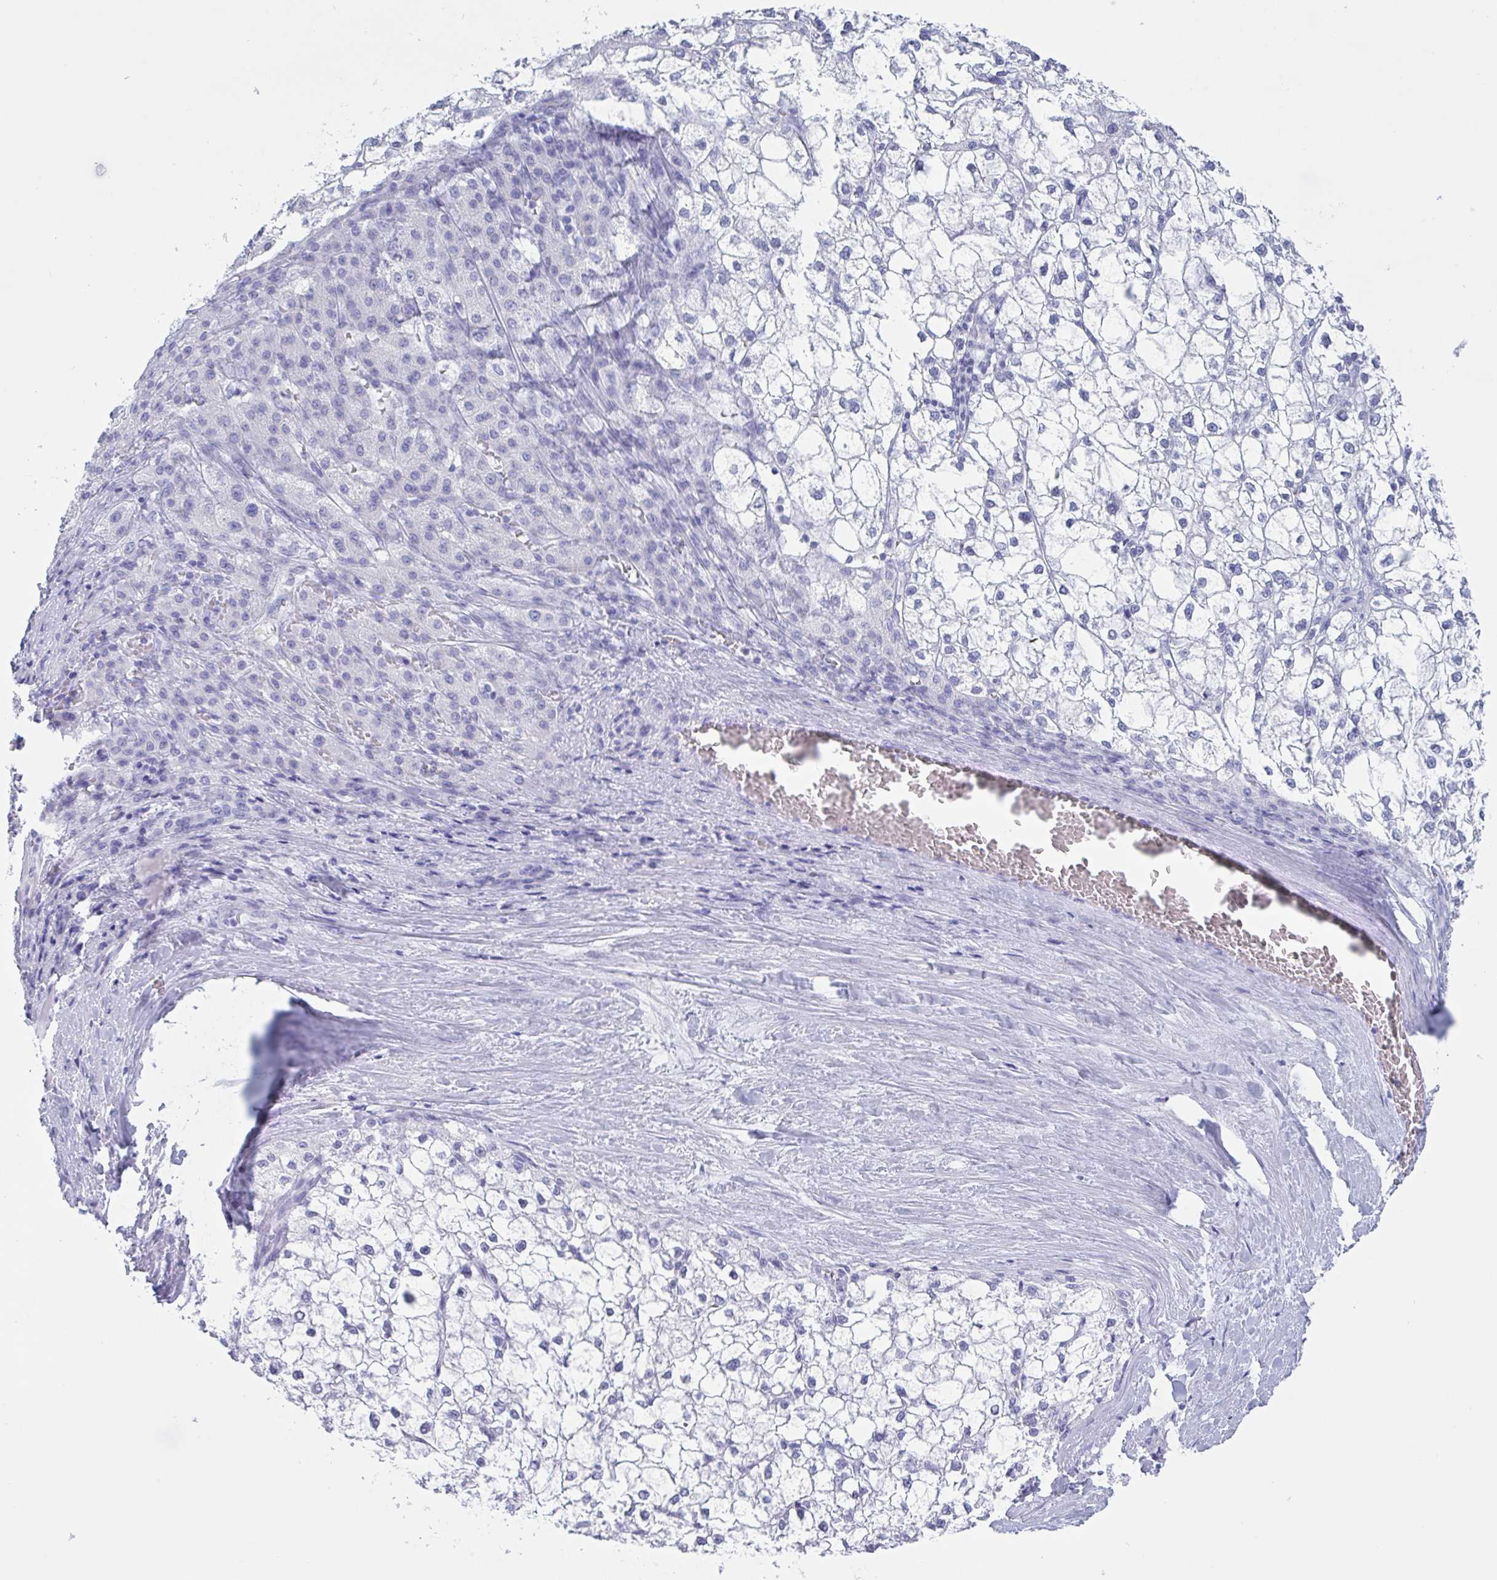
{"staining": {"intensity": "negative", "quantity": "none", "location": "none"}, "tissue": "liver cancer", "cell_type": "Tumor cells", "image_type": "cancer", "snomed": [{"axis": "morphology", "description": "Carcinoma, Hepatocellular, NOS"}, {"axis": "topography", "description": "Liver"}], "caption": "This micrograph is of liver cancer (hepatocellular carcinoma) stained with immunohistochemistry (IHC) to label a protein in brown with the nuclei are counter-stained blue. There is no positivity in tumor cells.", "gene": "CDX4", "patient": {"sex": "female", "age": 43}}